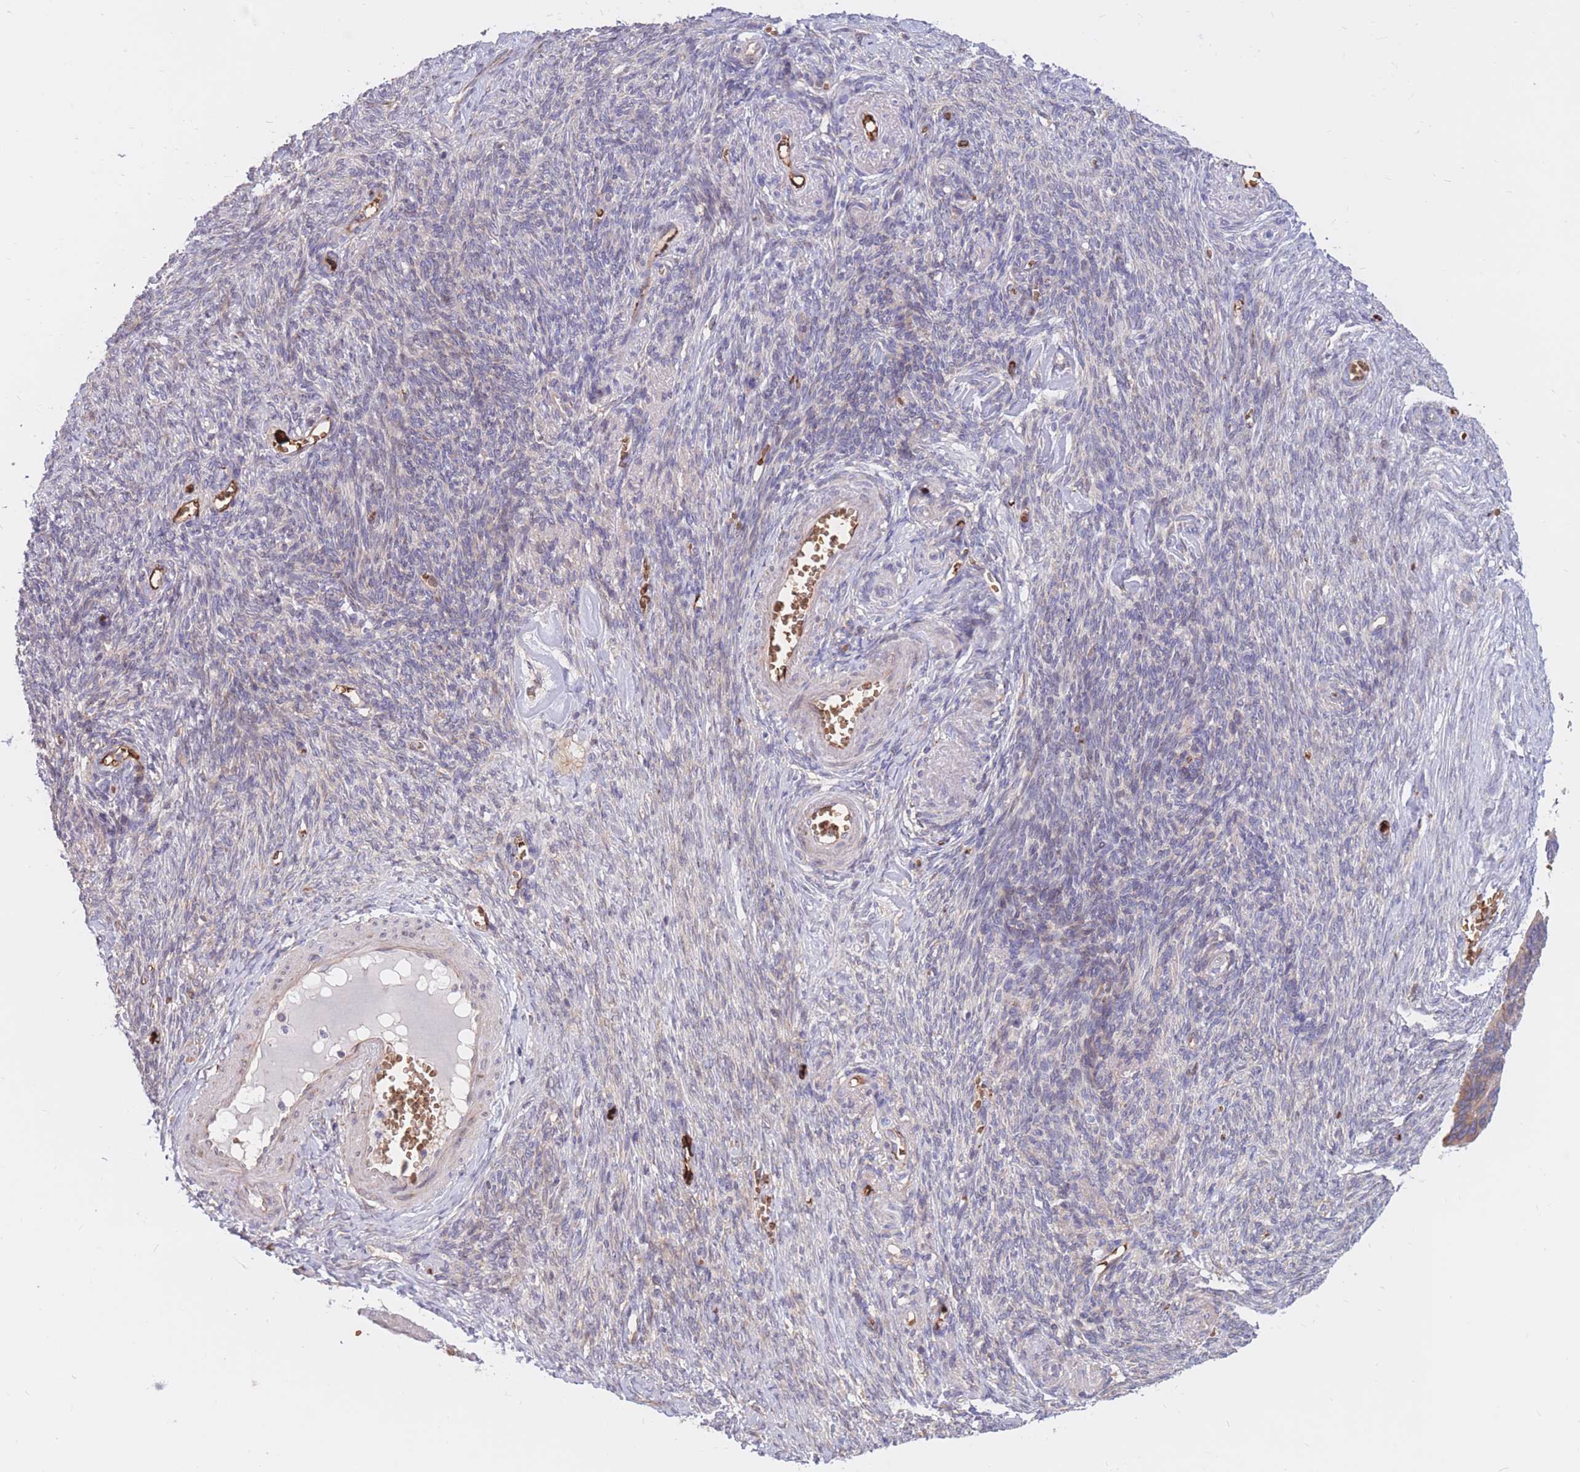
{"staining": {"intensity": "strong", "quantity": "<25%", "location": "cytoplasmic/membranous"}, "tissue": "ovarian cancer", "cell_type": "Tumor cells", "image_type": "cancer", "snomed": [{"axis": "morphology", "description": "Cystadenocarcinoma, serous, NOS"}, {"axis": "topography", "description": "Ovary"}], "caption": "This photomicrograph exhibits IHC staining of ovarian serous cystadenocarcinoma, with medium strong cytoplasmic/membranous positivity in approximately <25% of tumor cells.", "gene": "ATP10D", "patient": {"sex": "female", "age": 56}}